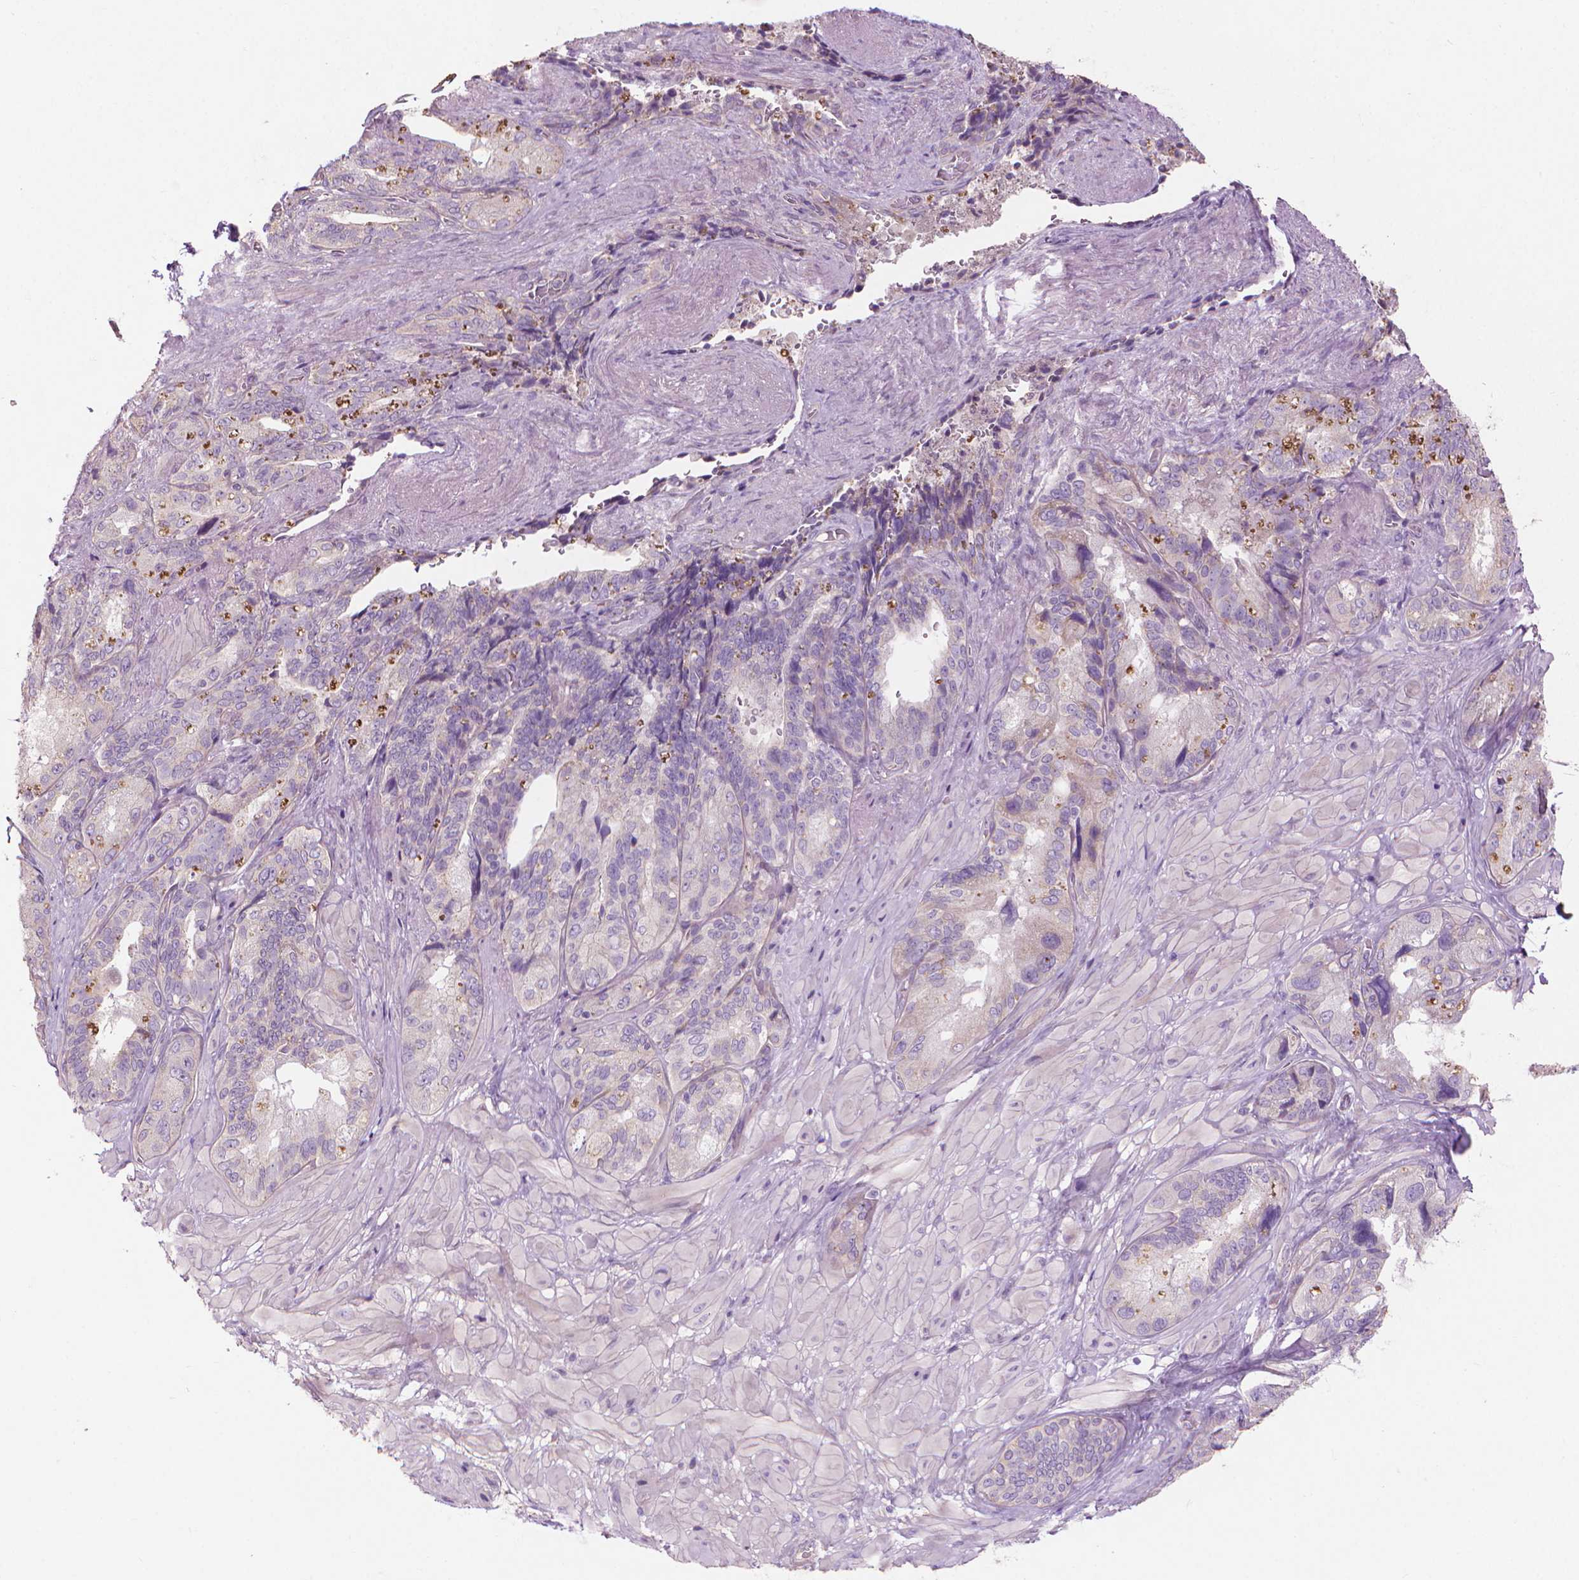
{"staining": {"intensity": "negative", "quantity": "none", "location": "none"}, "tissue": "seminal vesicle", "cell_type": "Glandular cells", "image_type": "normal", "snomed": [{"axis": "morphology", "description": "Normal tissue, NOS"}, {"axis": "topography", "description": "Seminal veicle"}], "caption": "Protein analysis of normal seminal vesicle demonstrates no significant positivity in glandular cells.", "gene": "RIIAD1", "patient": {"sex": "male", "age": 69}}